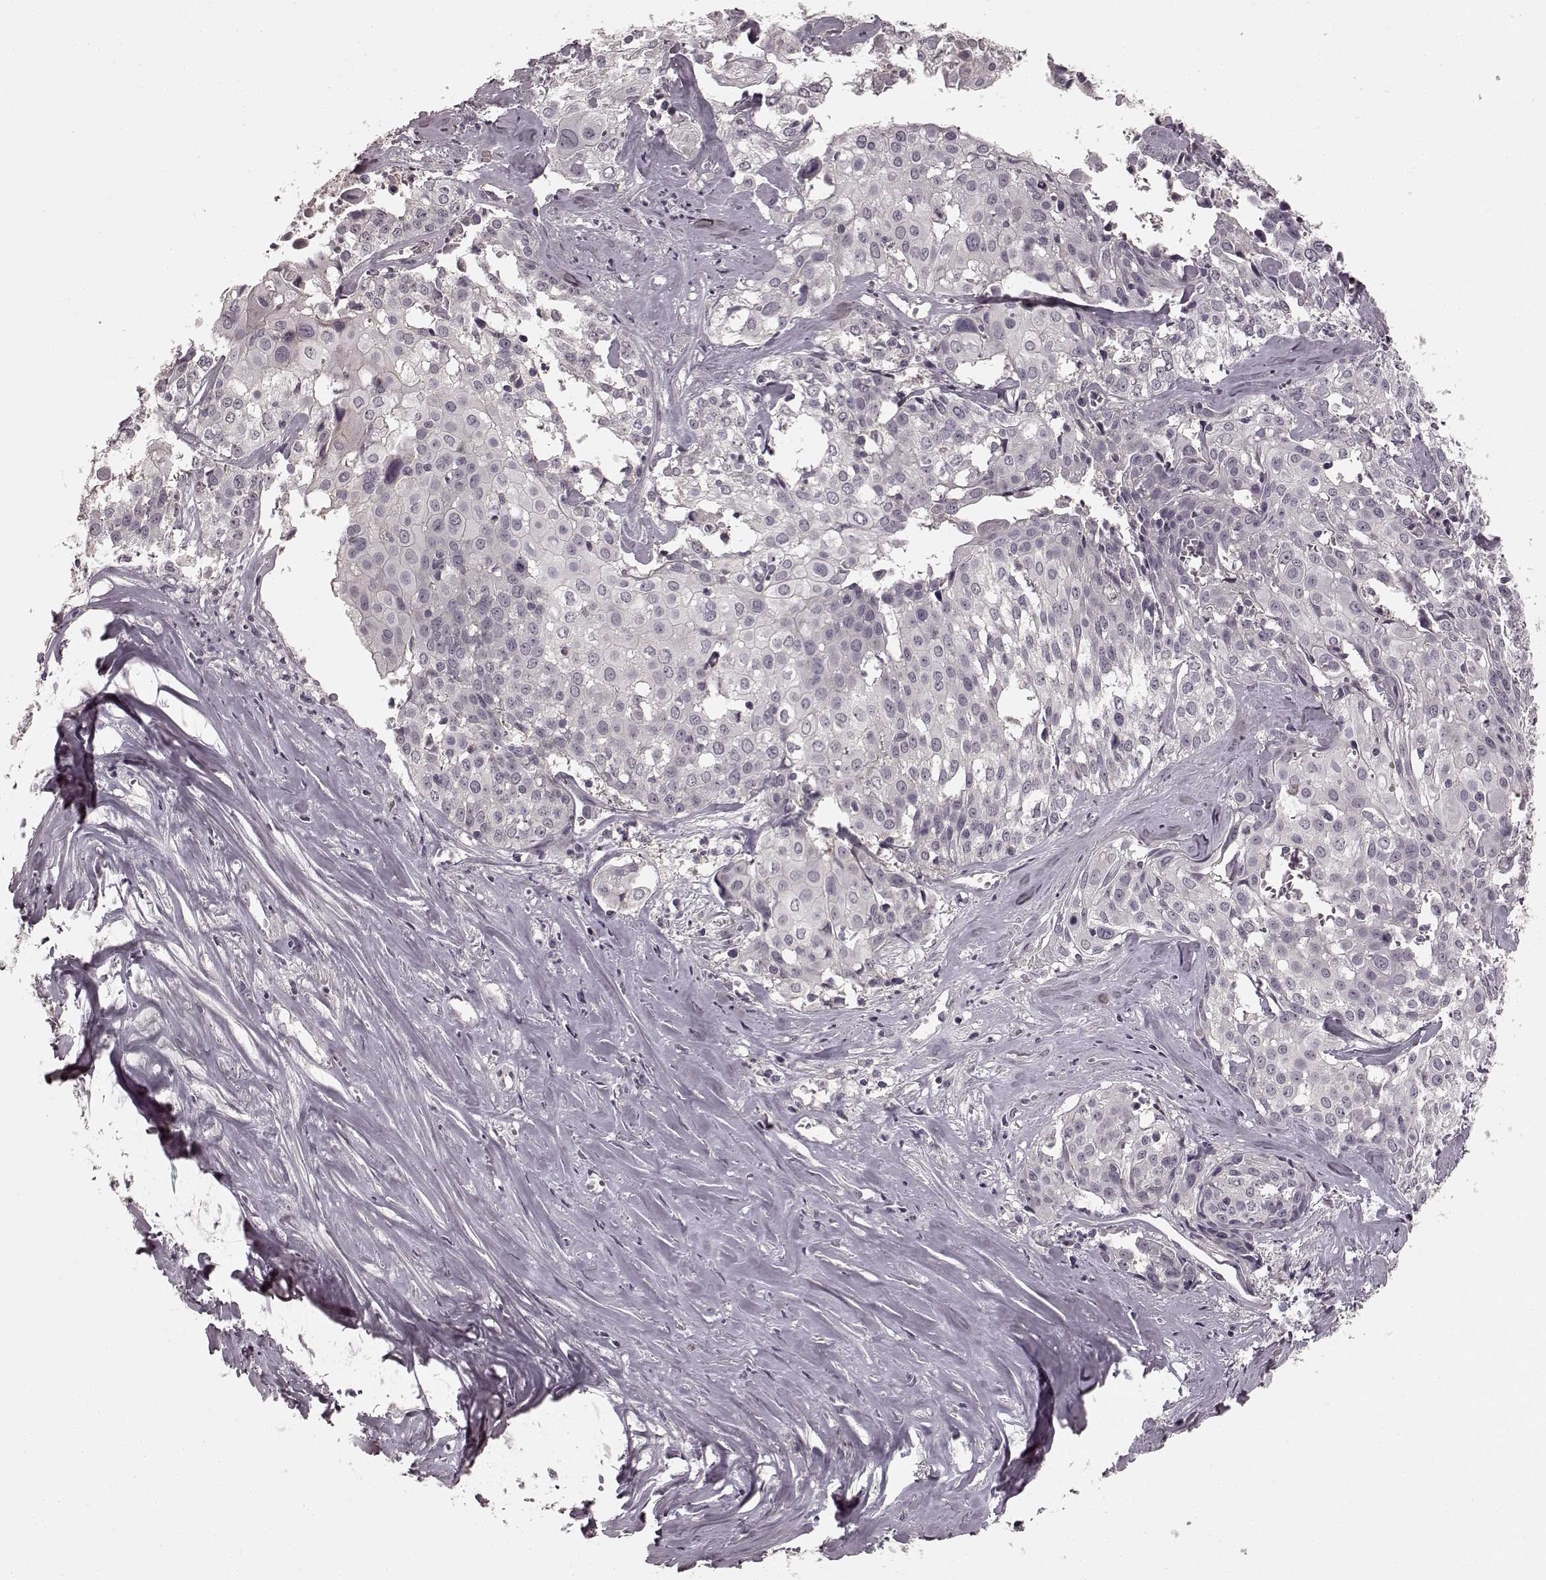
{"staining": {"intensity": "negative", "quantity": "none", "location": "none"}, "tissue": "cervical cancer", "cell_type": "Tumor cells", "image_type": "cancer", "snomed": [{"axis": "morphology", "description": "Squamous cell carcinoma, NOS"}, {"axis": "topography", "description": "Cervix"}], "caption": "Tumor cells show no significant positivity in cervical cancer (squamous cell carcinoma).", "gene": "PRKCE", "patient": {"sex": "female", "age": 39}}